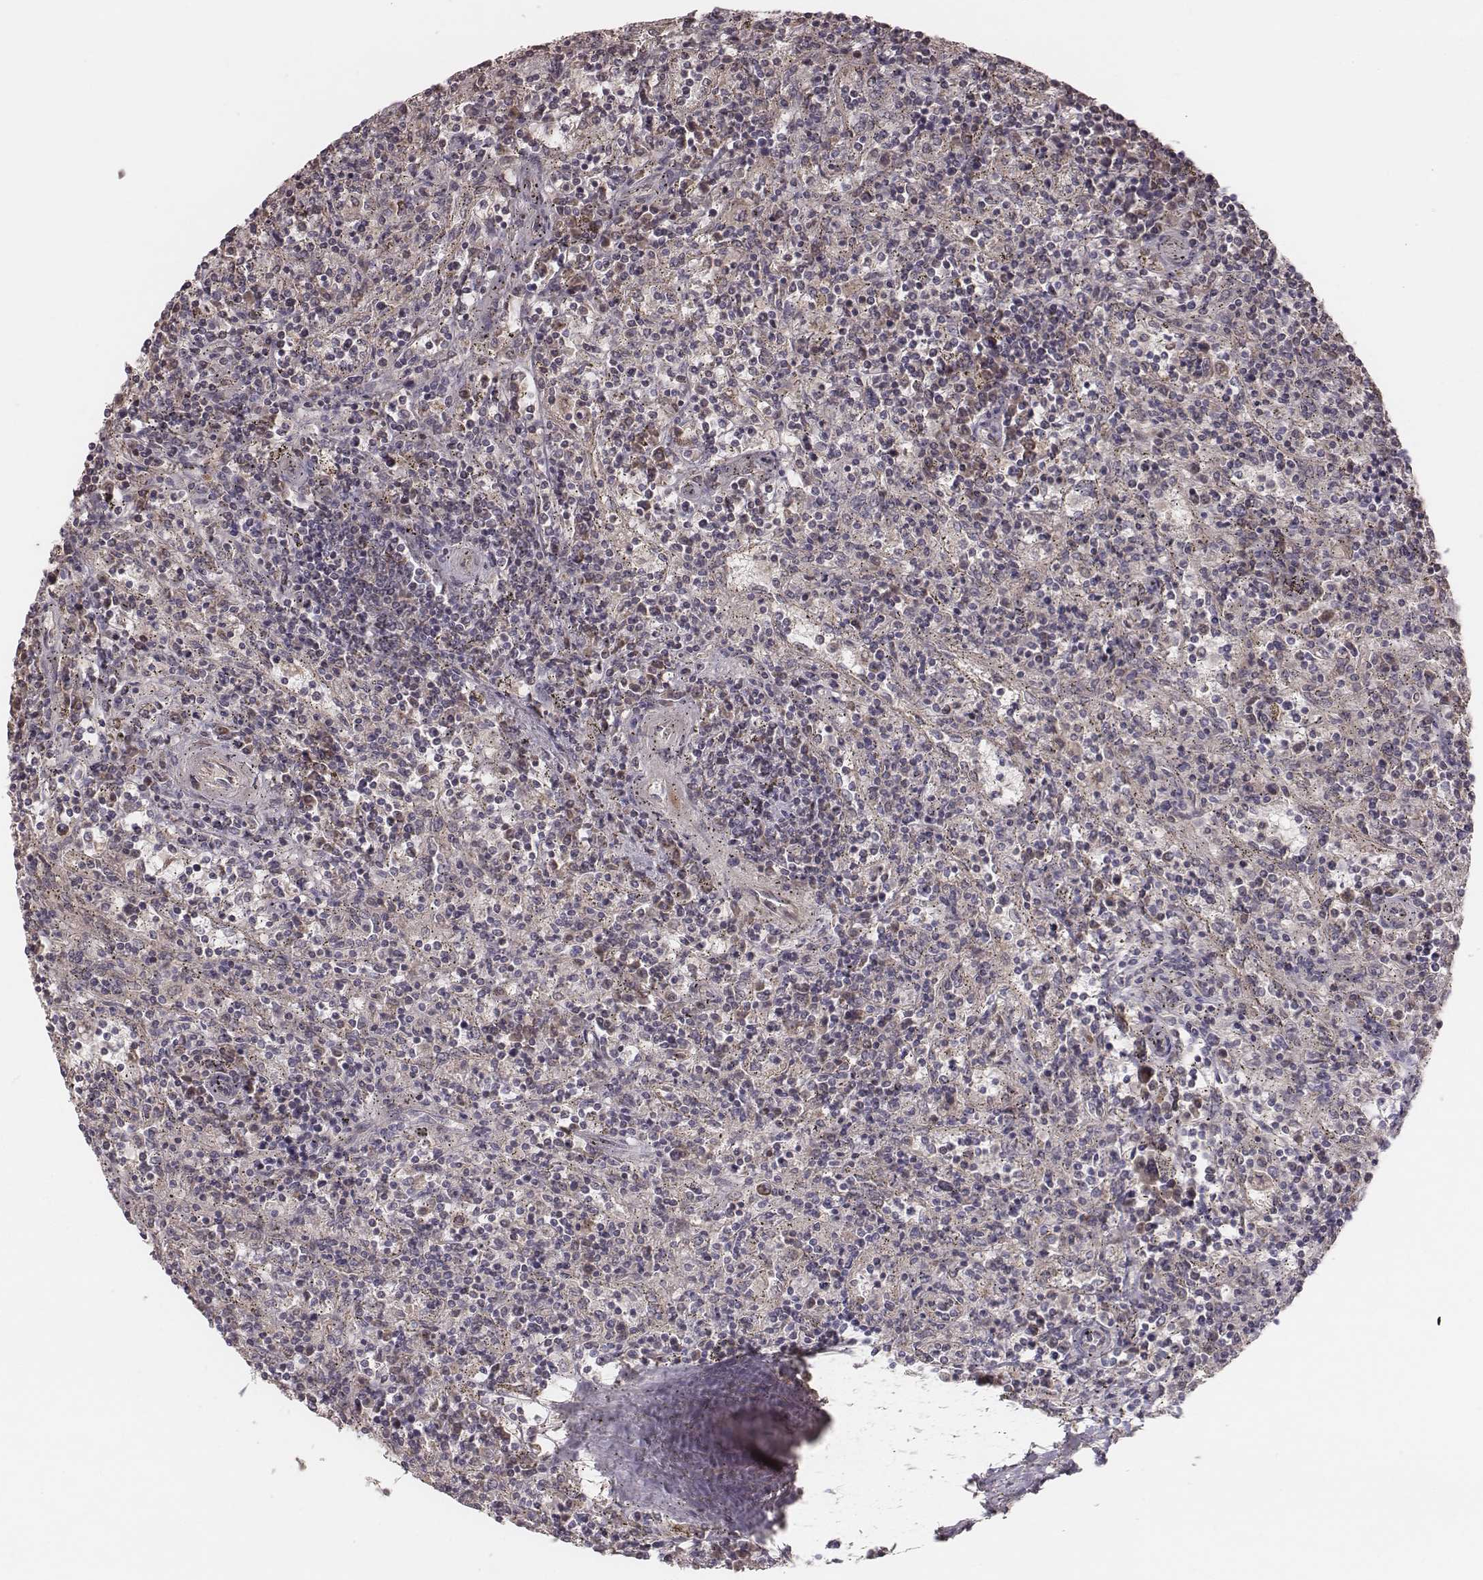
{"staining": {"intensity": "weak", "quantity": "<25%", "location": "cytoplasmic/membranous"}, "tissue": "lymphoma", "cell_type": "Tumor cells", "image_type": "cancer", "snomed": [{"axis": "morphology", "description": "Malignant lymphoma, non-Hodgkin's type, Low grade"}, {"axis": "topography", "description": "Spleen"}], "caption": "This is an IHC micrograph of human lymphoma. There is no staining in tumor cells.", "gene": "MRPS27", "patient": {"sex": "male", "age": 62}}